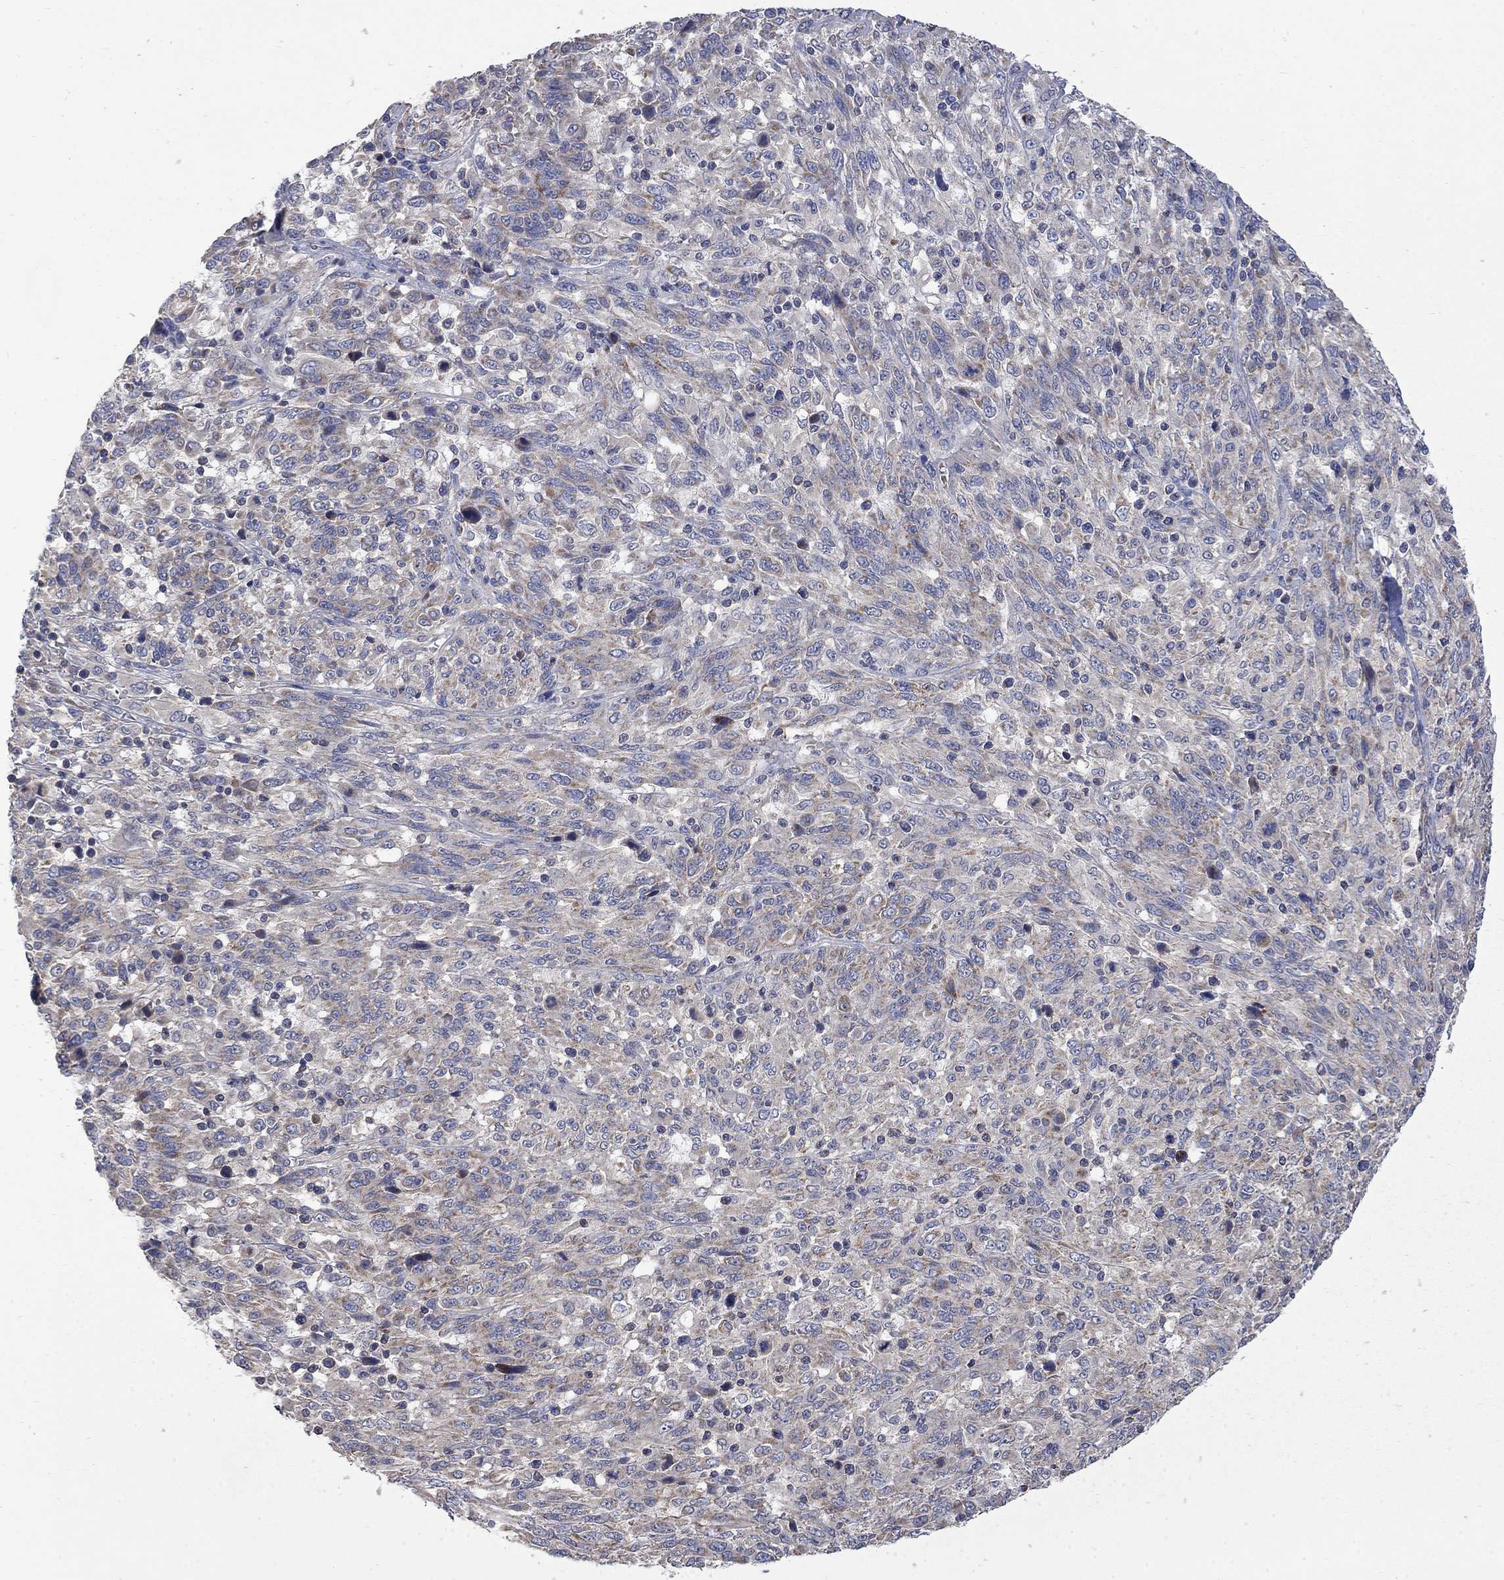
{"staining": {"intensity": "weak", "quantity": "25%-75%", "location": "cytoplasmic/membranous"}, "tissue": "melanoma", "cell_type": "Tumor cells", "image_type": "cancer", "snomed": [{"axis": "morphology", "description": "Malignant melanoma, NOS"}, {"axis": "topography", "description": "Skin"}], "caption": "Malignant melanoma stained with IHC displays weak cytoplasmic/membranous expression in about 25%-75% of tumor cells.", "gene": "HSPA12A", "patient": {"sex": "female", "age": 91}}